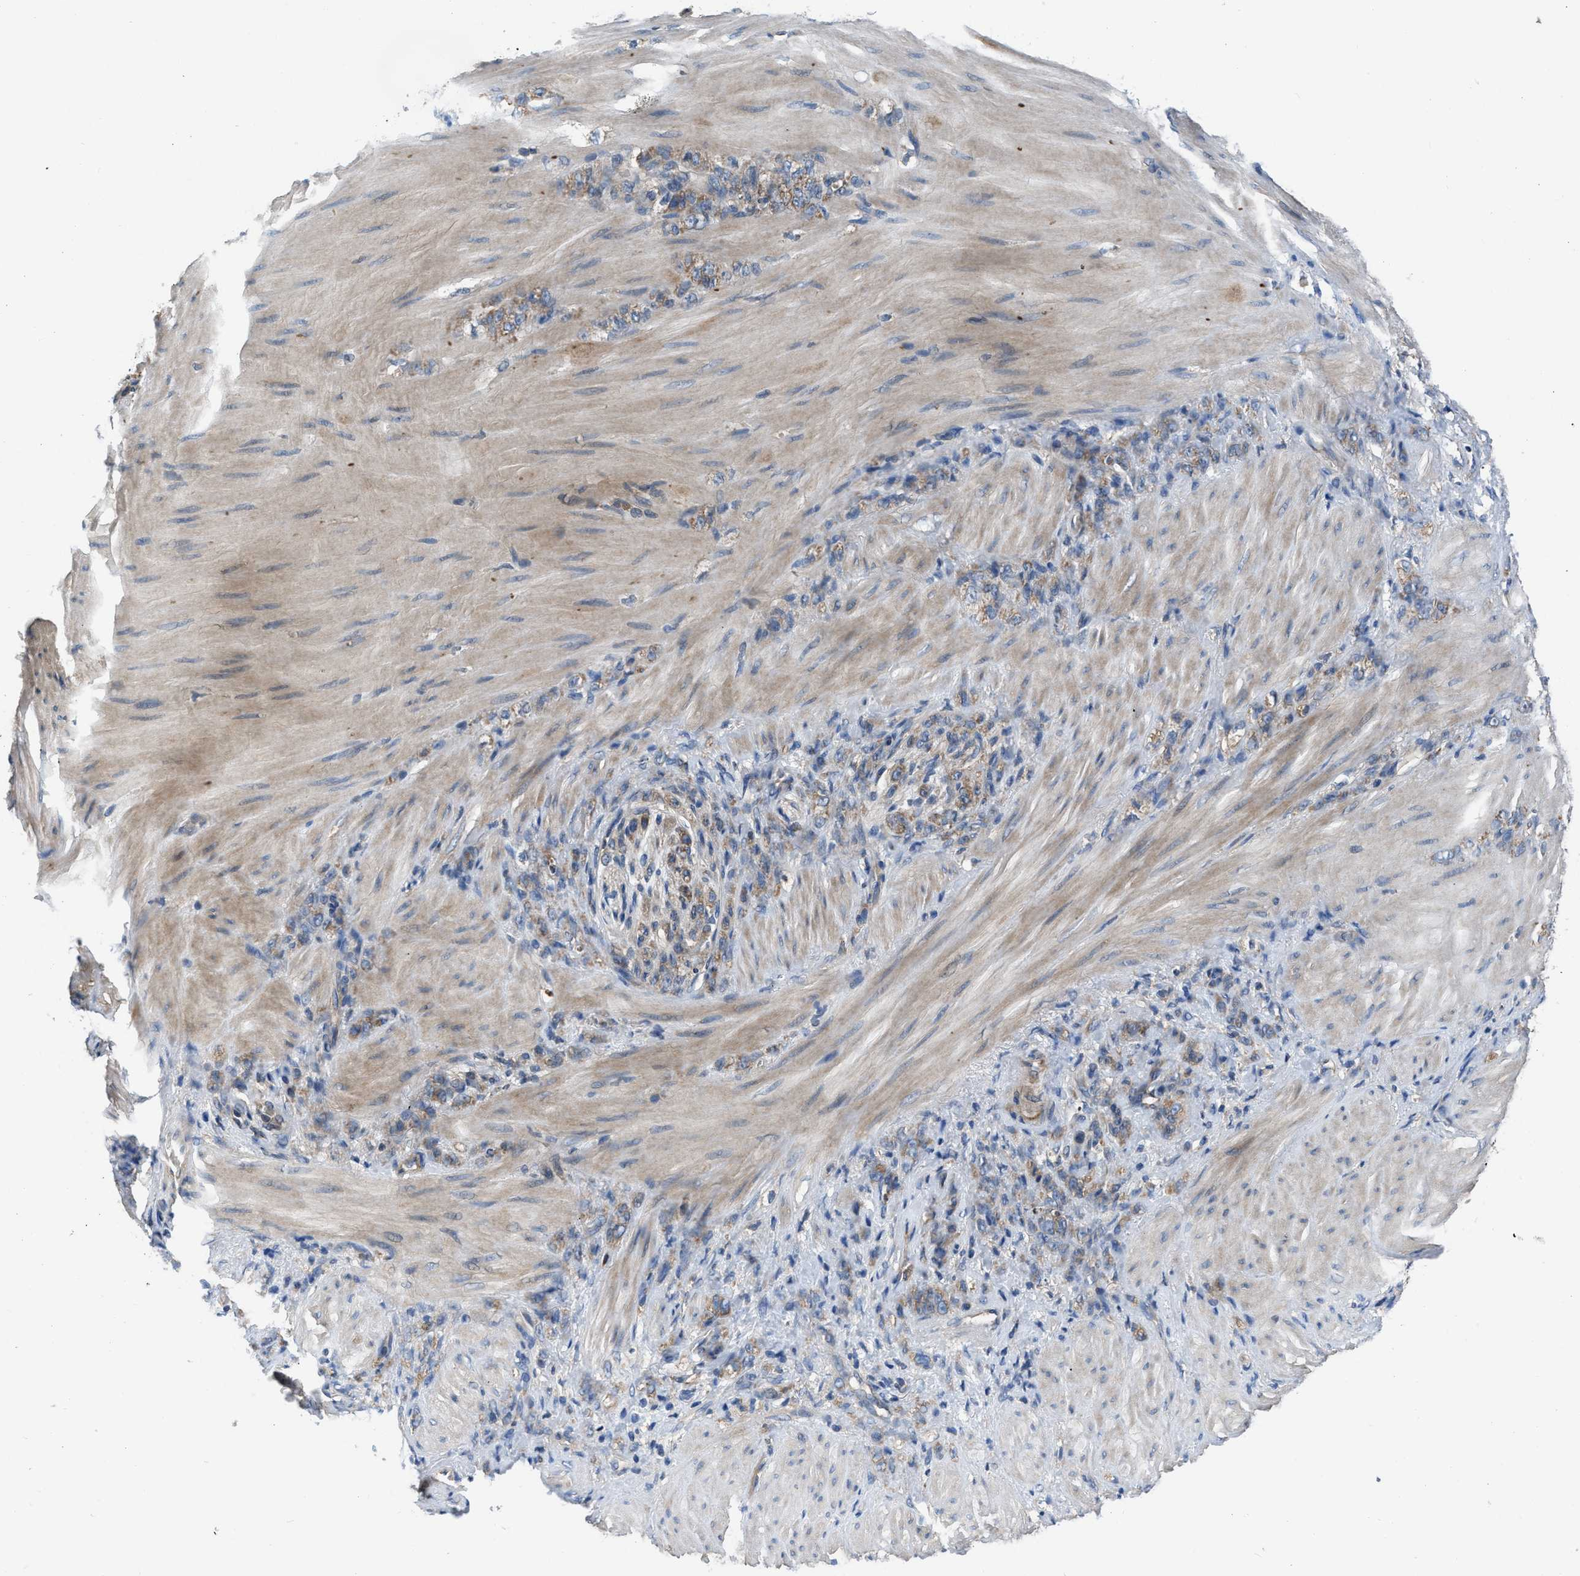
{"staining": {"intensity": "moderate", "quantity": ">75%", "location": "cytoplasmic/membranous"}, "tissue": "stomach cancer", "cell_type": "Tumor cells", "image_type": "cancer", "snomed": [{"axis": "morphology", "description": "Normal tissue, NOS"}, {"axis": "morphology", "description": "Adenocarcinoma, NOS"}, {"axis": "topography", "description": "Stomach"}], "caption": "A micrograph showing moderate cytoplasmic/membranous positivity in approximately >75% of tumor cells in stomach cancer (adenocarcinoma), as visualized by brown immunohistochemical staining.", "gene": "USP25", "patient": {"sex": "male", "age": 82}}